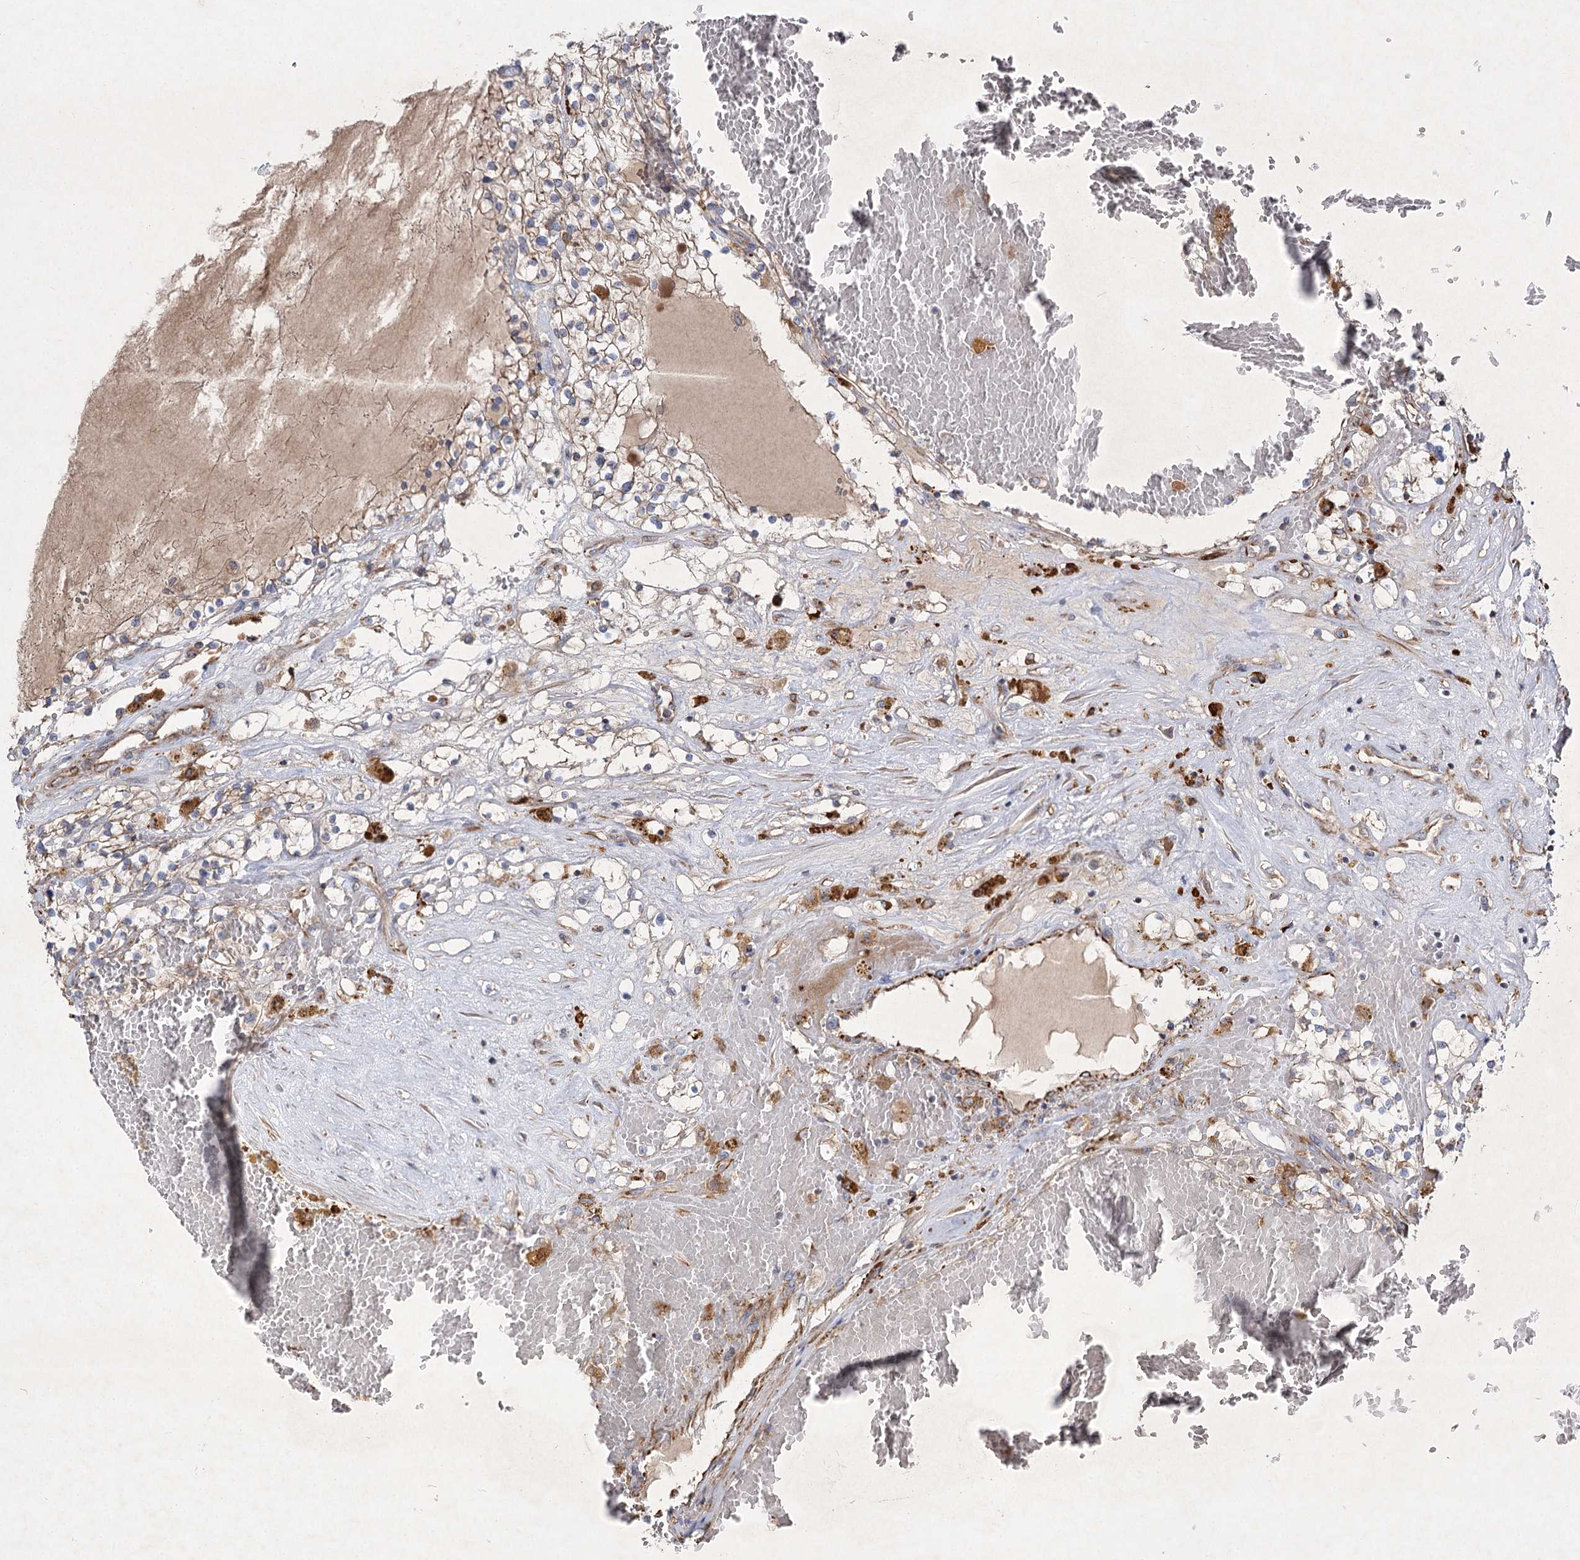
{"staining": {"intensity": "weak", "quantity": "<25%", "location": "cytoplasmic/membranous"}, "tissue": "renal cancer", "cell_type": "Tumor cells", "image_type": "cancer", "snomed": [{"axis": "morphology", "description": "Normal tissue, NOS"}, {"axis": "morphology", "description": "Adenocarcinoma, NOS"}, {"axis": "topography", "description": "Kidney"}], "caption": "This histopathology image is of renal cancer stained with immunohistochemistry to label a protein in brown with the nuclei are counter-stained blue. There is no expression in tumor cells.", "gene": "KIAA0825", "patient": {"sex": "male", "age": 68}}